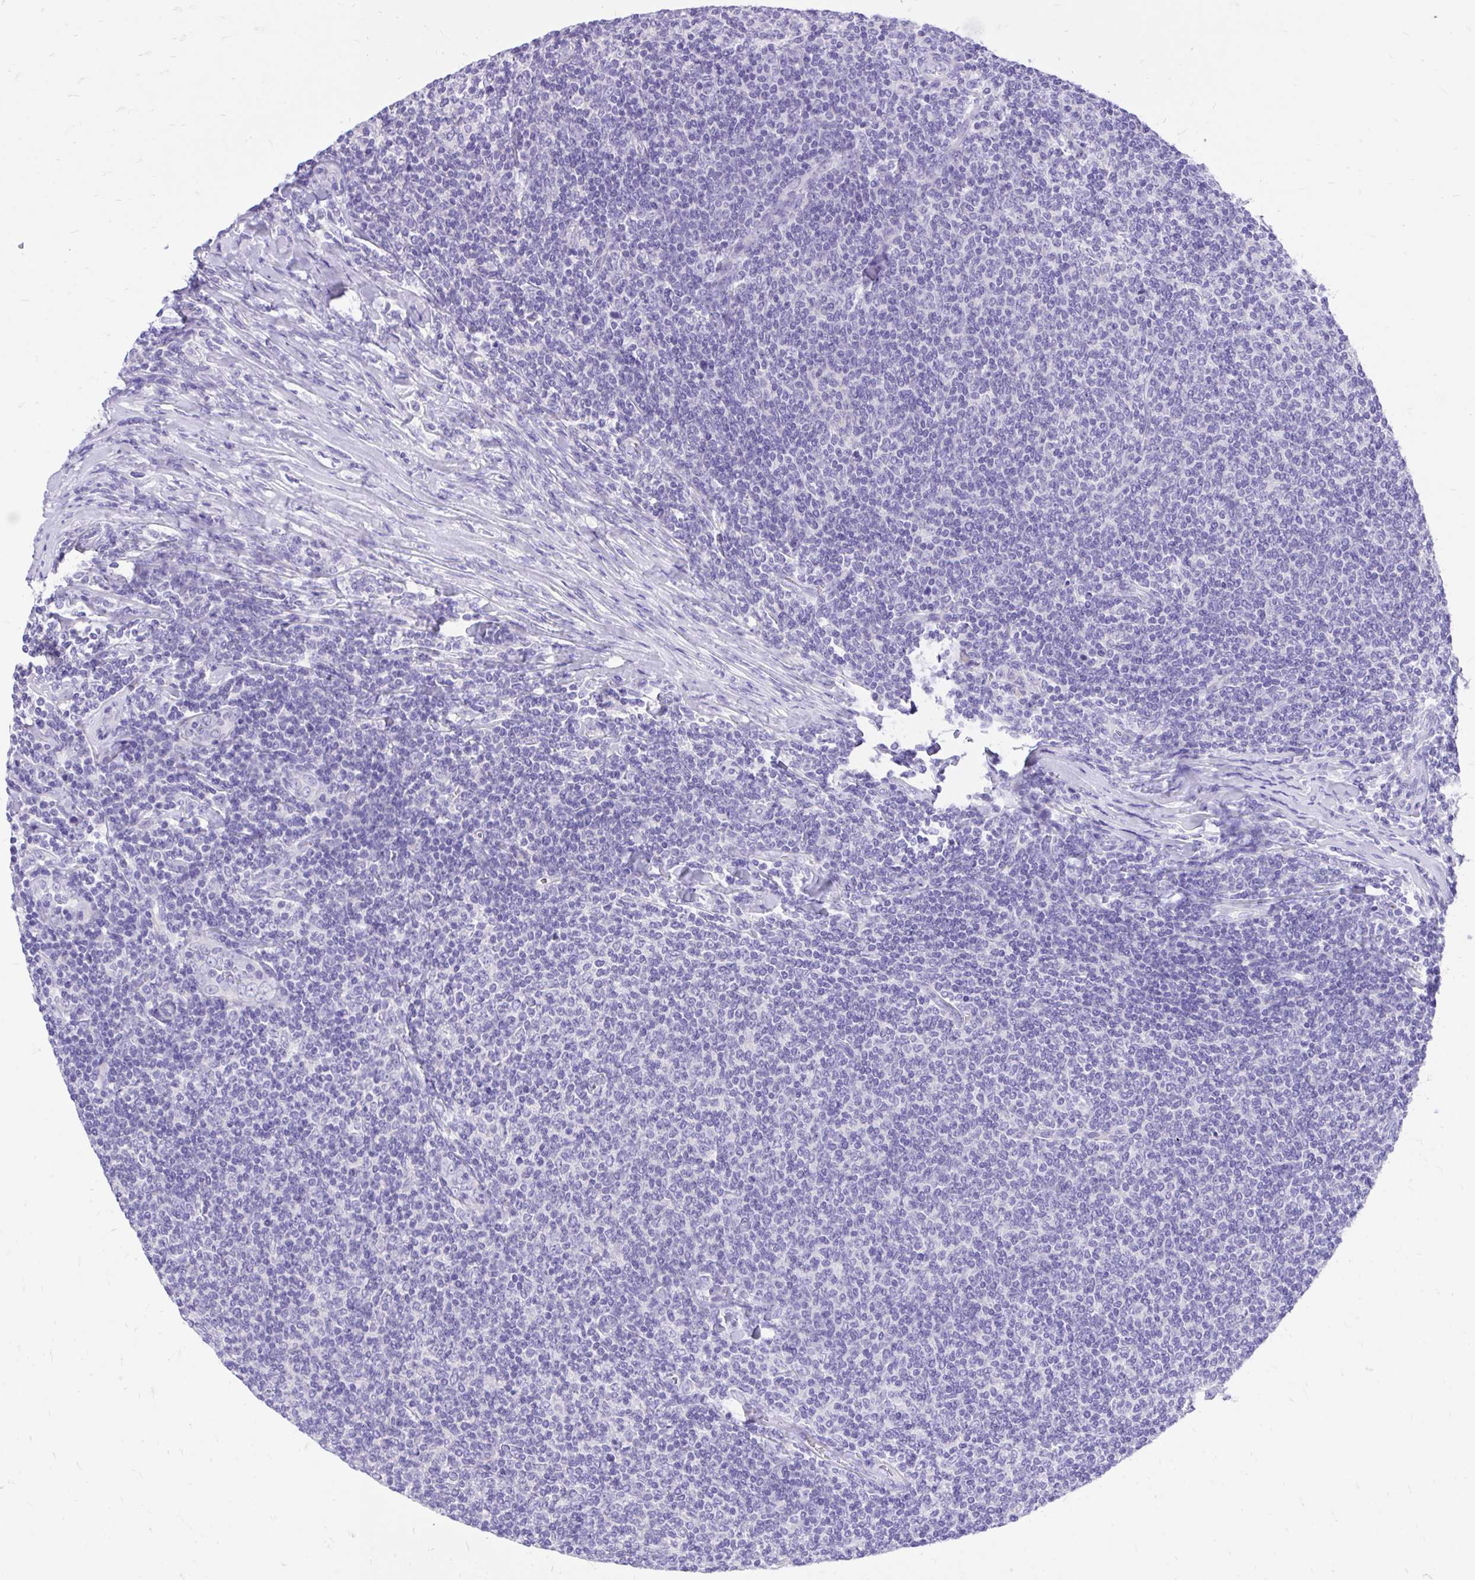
{"staining": {"intensity": "negative", "quantity": "none", "location": "none"}, "tissue": "lymphoma", "cell_type": "Tumor cells", "image_type": "cancer", "snomed": [{"axis": "morphology", "description": "Malignant lymphoma, non-Hodgkin's type, Low grade"}, {"axis": "topography", "description": "Lymph node"}], "caption": "DAB (3,3'-diaminobenzidine) immunohistochemical staining of human malignant lymphoma, non-Hodgkin's type (low-grade) demonstrates no significant expression in tumor cells.", "gene": "MON1A", "patient": {"sex": "male", "age": 52}}